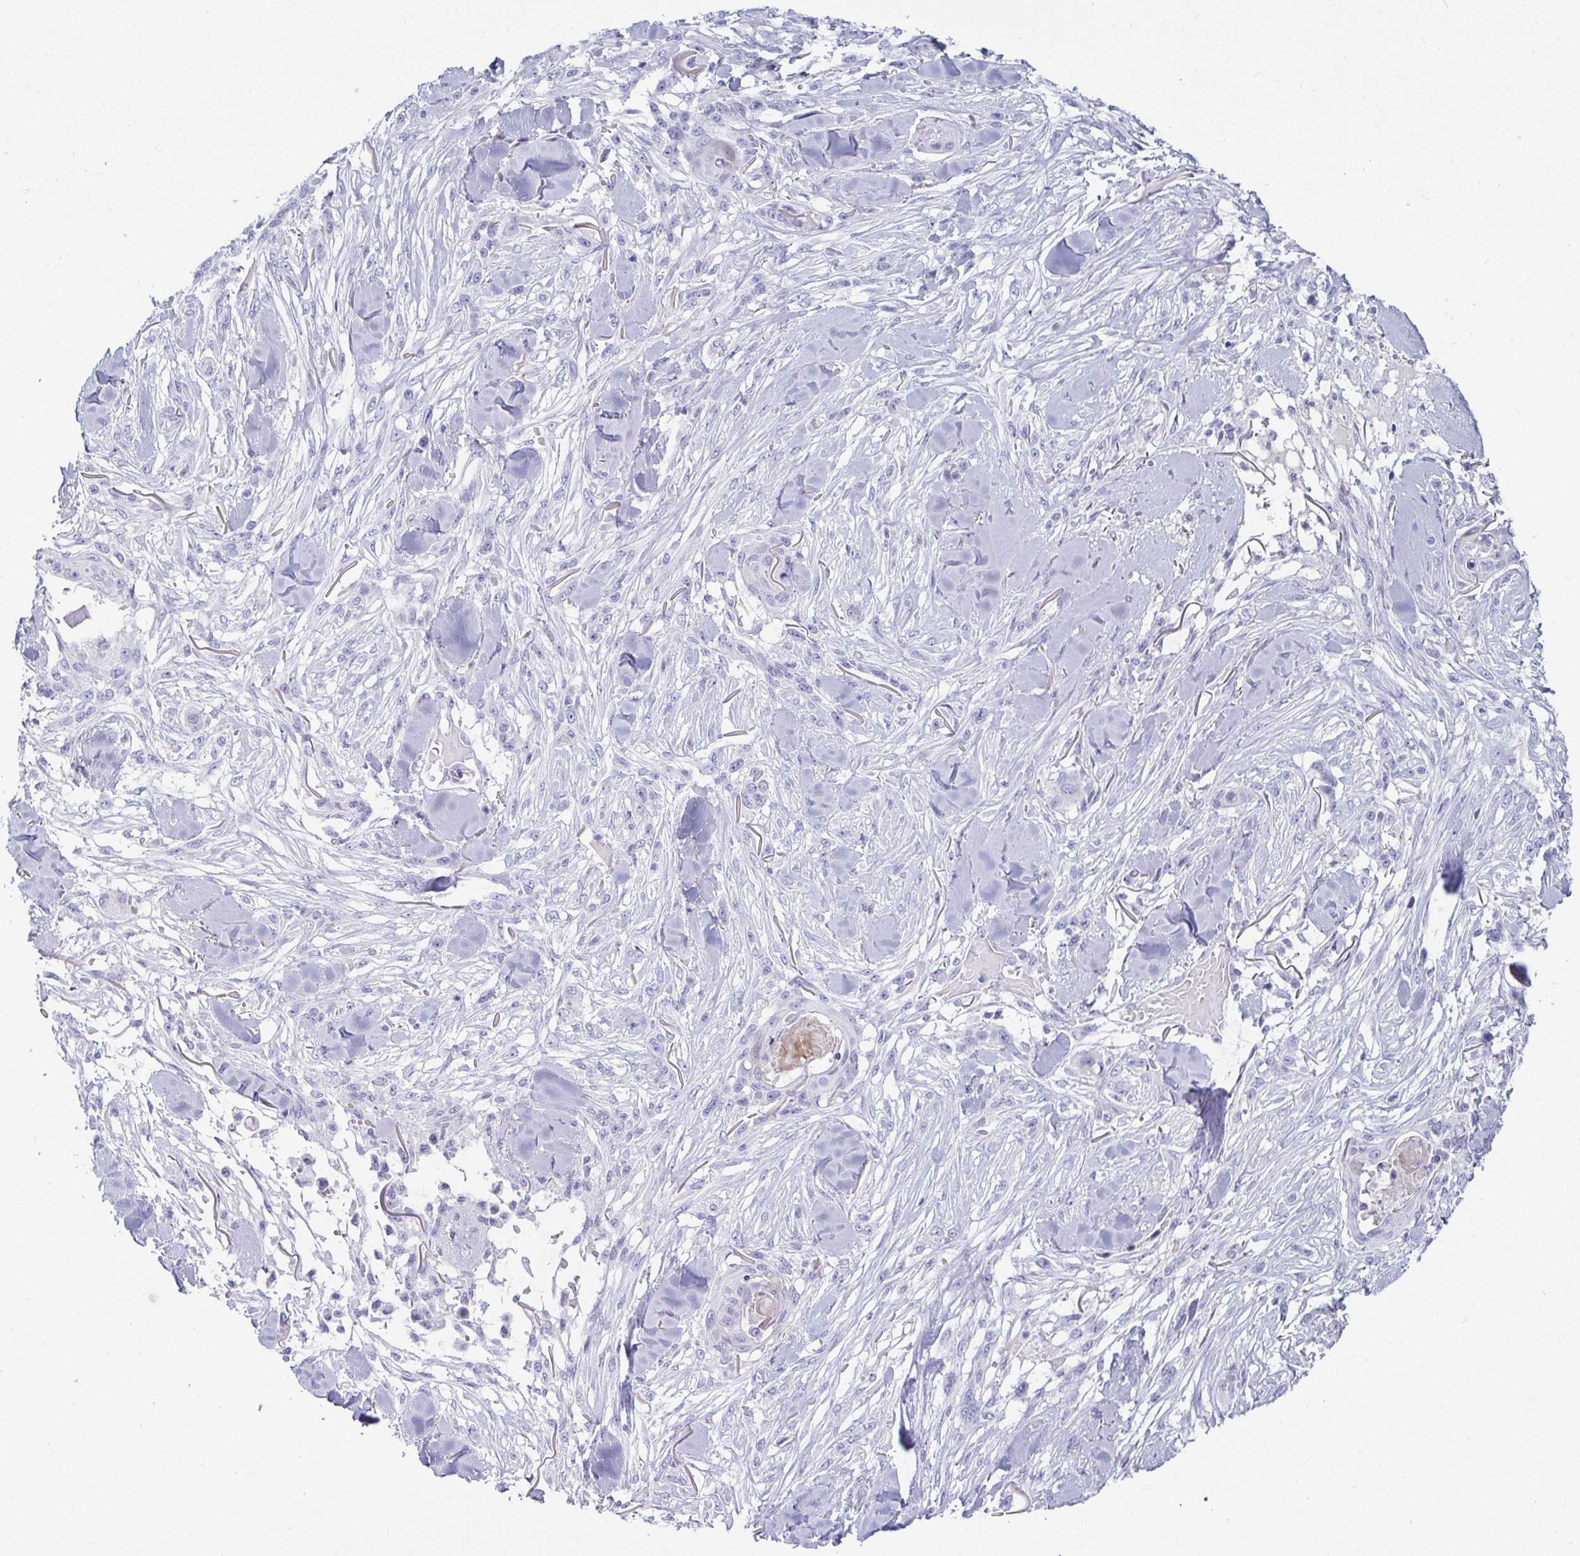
{"staining": {"intensity": "negative", "quantity": "none", "location": "none"}, "tissue": "skin cancer", "cell_type": "Tumor cells", "image_type": "cancer", "snomed": [{"axis": "morphology", "description": "Squamous cell carcinoma, NOS"}, {"axis": "topography", "description": "Skin"}], "caption": "This is an IHC histopathology image of human skin cancer (squamous cell carcinoma). There is no expression in tumor cells.", "gene": "NPY", "patient": {"sex": "female", "age": 59}}